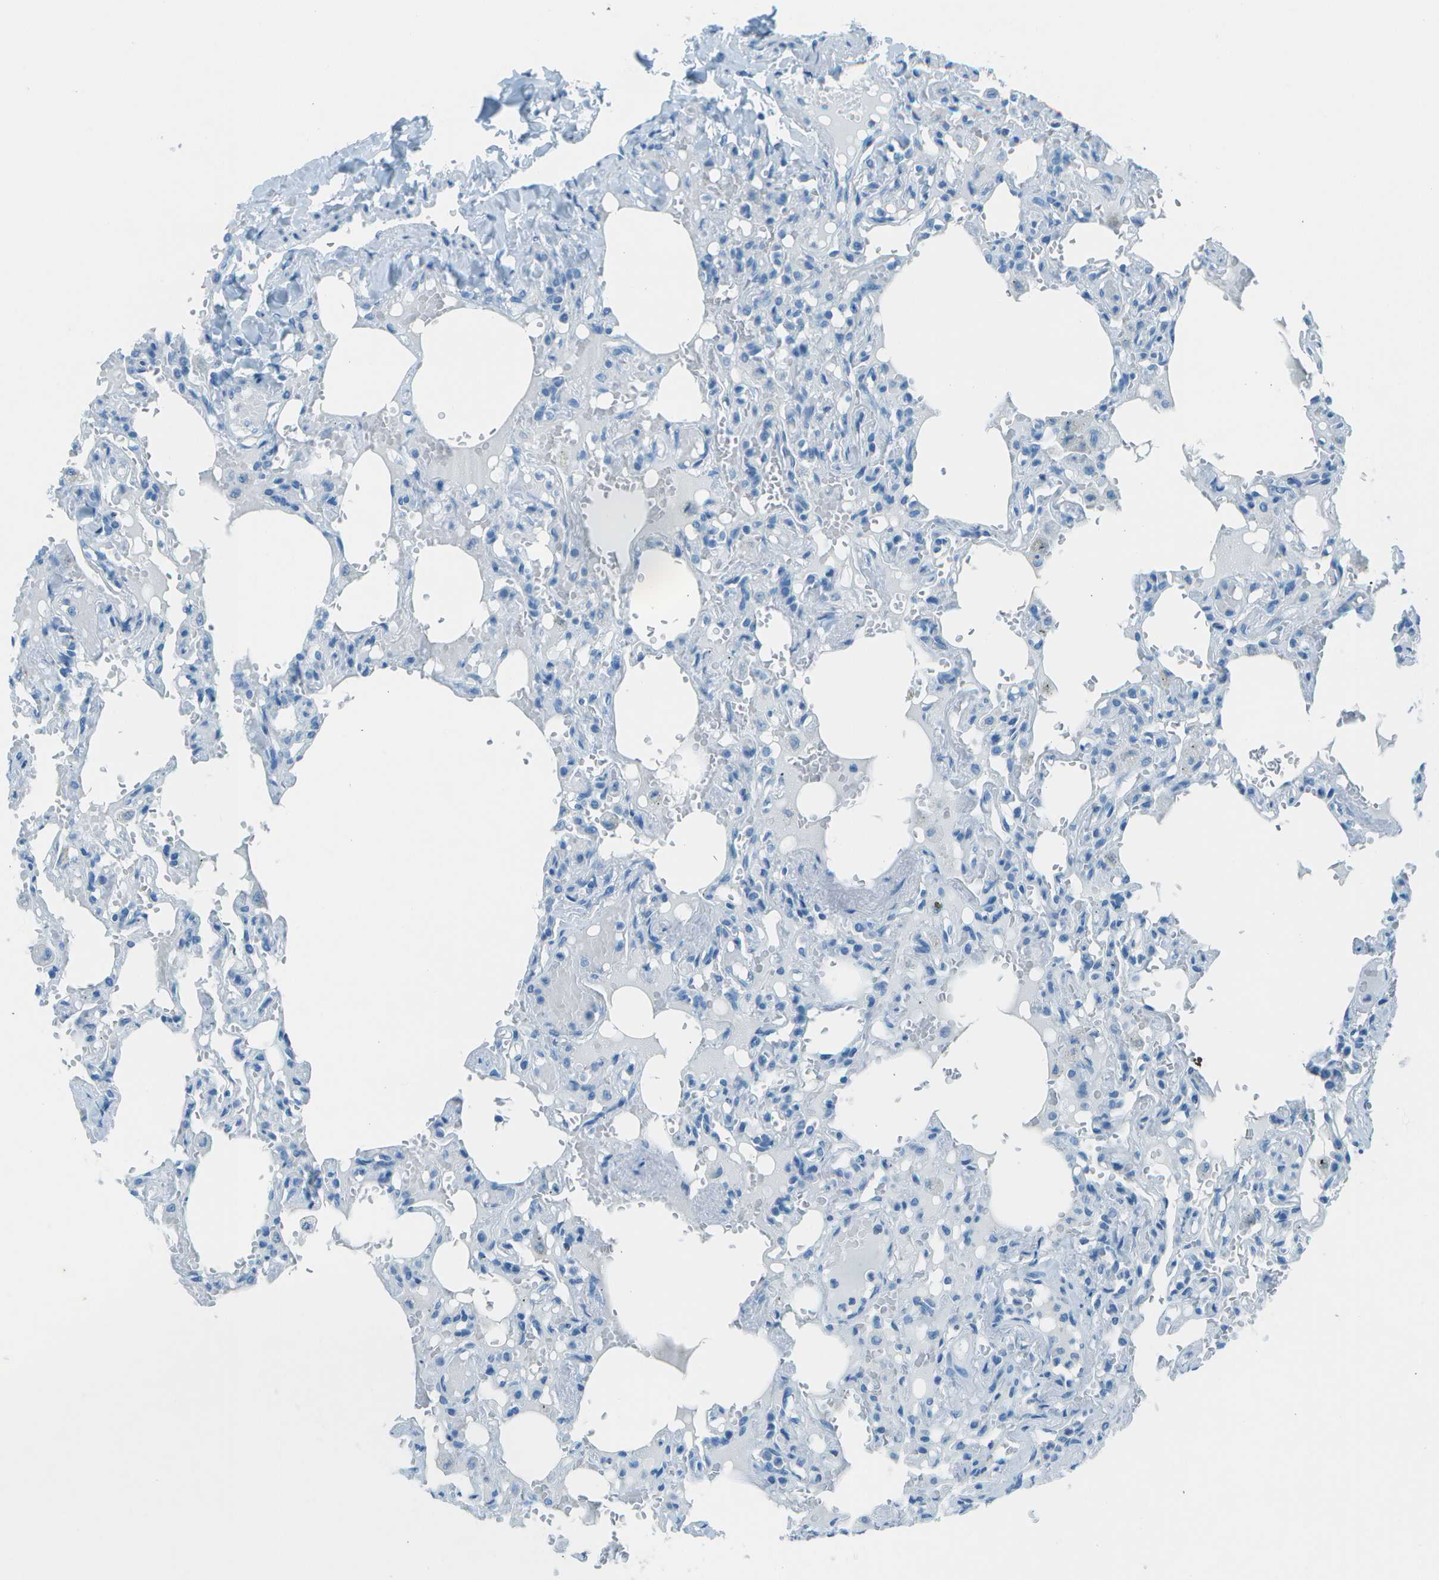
{"staining": {"intensity": "negative", "quantity": "none", "location": "none"}, "tissue": "lung", "cell_type": "Alveolar cells", "image_type": "normal", "snomed": [{"axis": "morphology", "description": "Normal tissue, NOS"}, {"axis": "topography", "description": "Lung"}], "caption": "Protein analysis of unremarkable lung reveals no significant staining in alveolar cells.", "gene": "FGF1", "patient": {"sex": "male", "age": 21}}